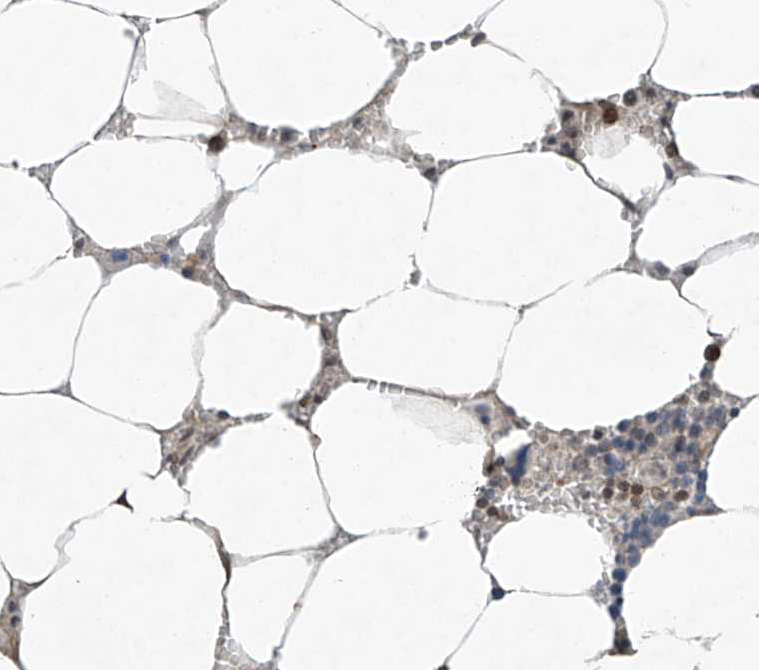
{"staining": {"intensity": "moderate", "quantity": "<25%", "location": "nuclear"}, "tissue": "bone marrow", "cell_type": "Hematopoietic cells", "image_type": "normal", "snomed": [{"axis": "morphology", "description": "Normal tissue, NOS"}, {"axis": "topography", "description": "Bone marrow"}], "caption": "Immunohistochemical staining of normal human bone marrow reveals moderate nuclear protein staining in about <25% of hematopoietic cells. (DAB (3,3'-diaminobenzidine) IHC, brown staining for protein, blue staining for nuclei).", "gene": "TAF8", "patient": {"sex": "male", "age": 70}}